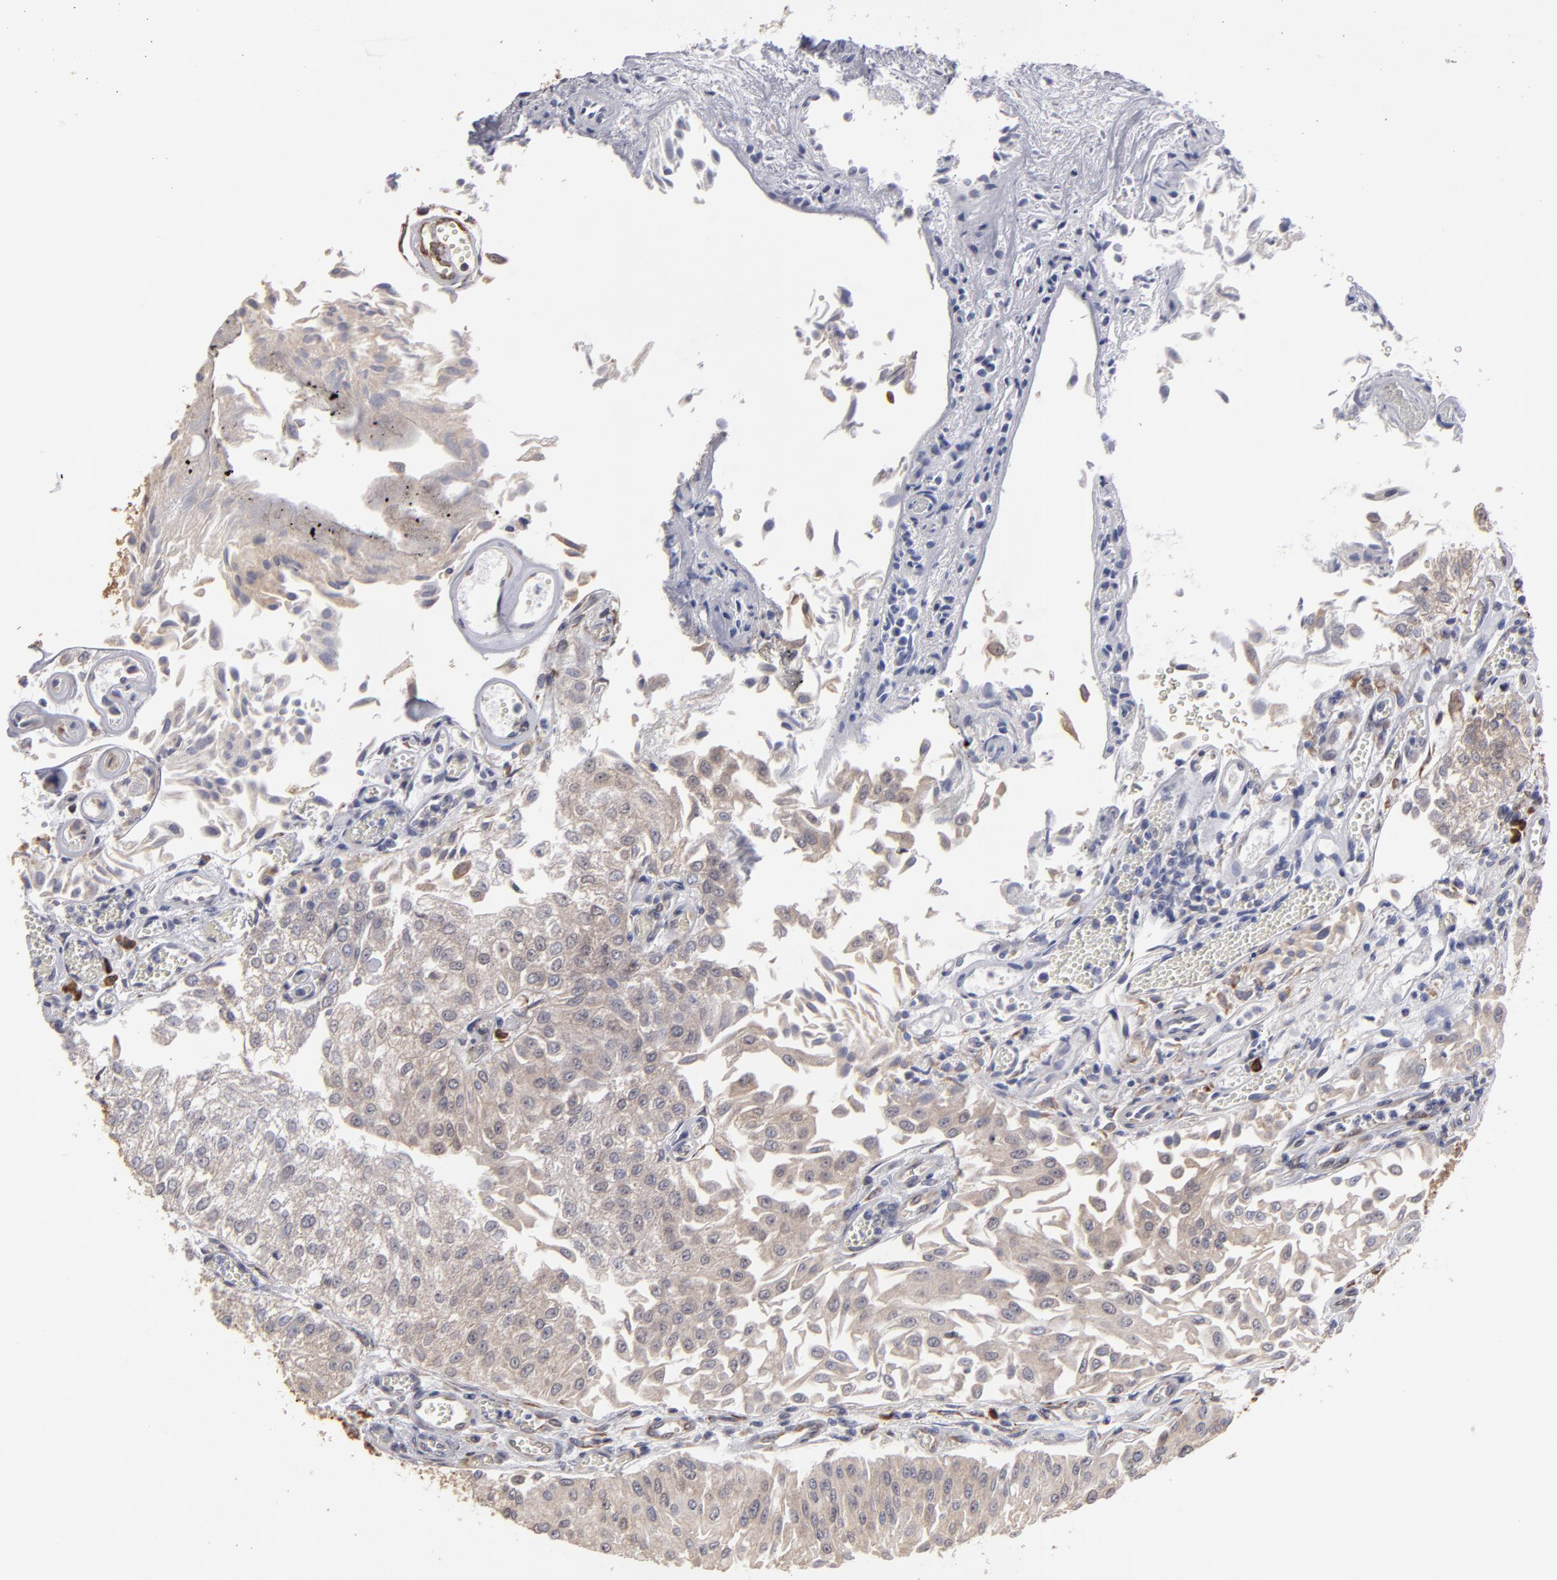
{"staining": {"intensity": "weak", "quantity": ">75%", "location": "cytoplasmic/membranous"}, "tissue": "urothelial cancer", "cell_type": "Tumor cells", "image_type": "cancer", "snomed": [{"axis": "morphology", "description": "Urothelial carcinoma, Low grade"}, {"axis": "topography", "description": "Urinary bladder"}], "caption": "Urothelial cancer stained with IHC exhibits weak cytoplasmic/membranous expression in about >75% of tumor cells.", "gene": "SND1", "patient": {"sex": "male", "age": 86}}